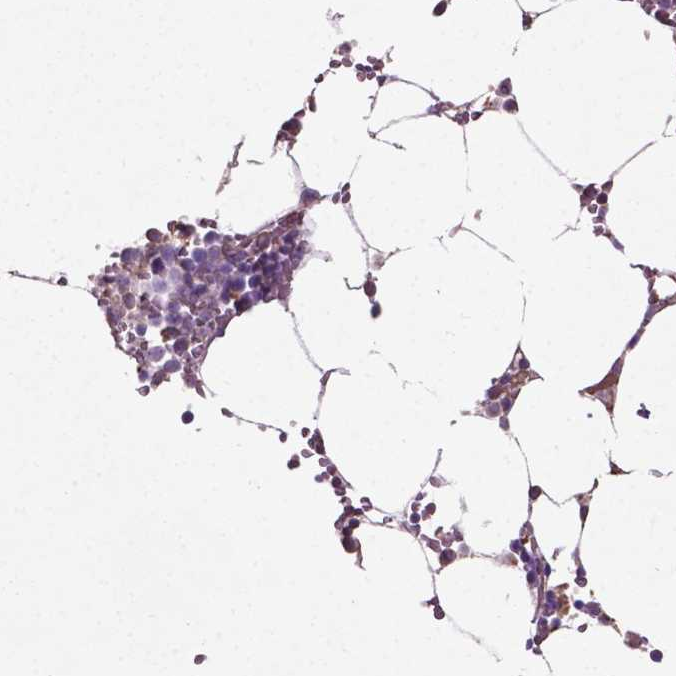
{"staining": {"intensity": "weak", "quantity": "<25%", "location": "cytoplasmic/membranous"}, "tissue": "bone marrow", "cell_type": "Hematopoietic cells", "image_type": "normal", "snomed": [{"axis": "morphology", "description": "Normal tissue, NOS"}, {"axis": "topography", "description": "Bone marrow"}], "caption": "A photomicrograph of human bone marrow is negative for staining in hematopoietic cells.", "gene": "BMP4", "patient": {"sex": "female", "age": 52}}